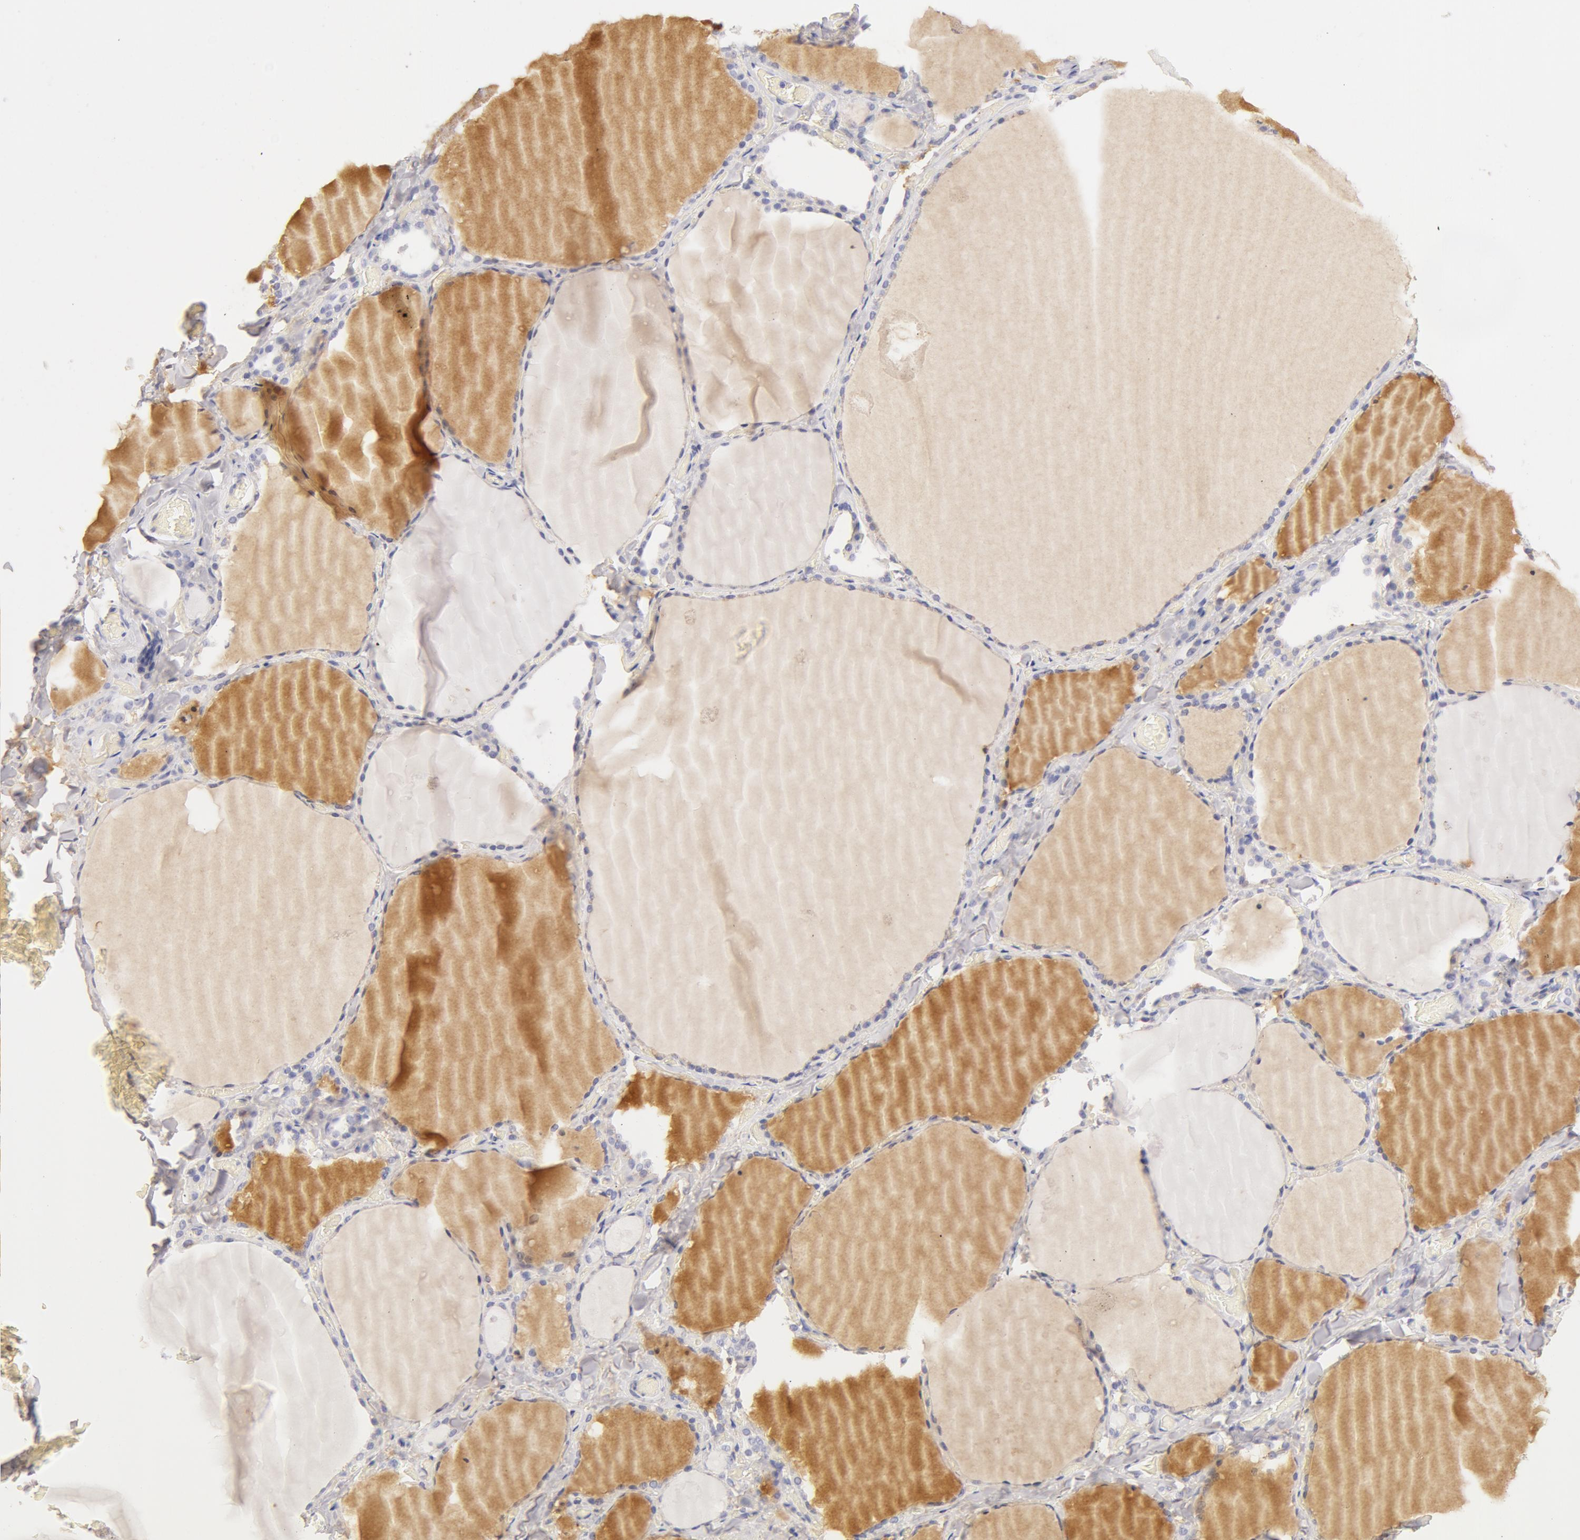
{"staining": {"intensity": "negative", "quantity": "none", "location": "none"}, "tissue": "thyroid gland", "cell_type": "Glandular cells", "image_type": "normal", "snomed": [{"axis": "morphology", "description": "Normal tissue, NOS"}, {"axis": "topography", "description": "Thyroid gland"}], "caption": "Immunohistochemistry micrograph of normal human thyroid gland stained for a protein (brown), which shows no expression in glandular cells. The staining was performed using DAB (3,3'-diaminobenzidine) to visualize the protein expression in brown, while the nuclei were stained in blue with hematoxylin (Magnification: 20x).", "gene": "GC", "patient": {"sex": "male", "age": 34}}